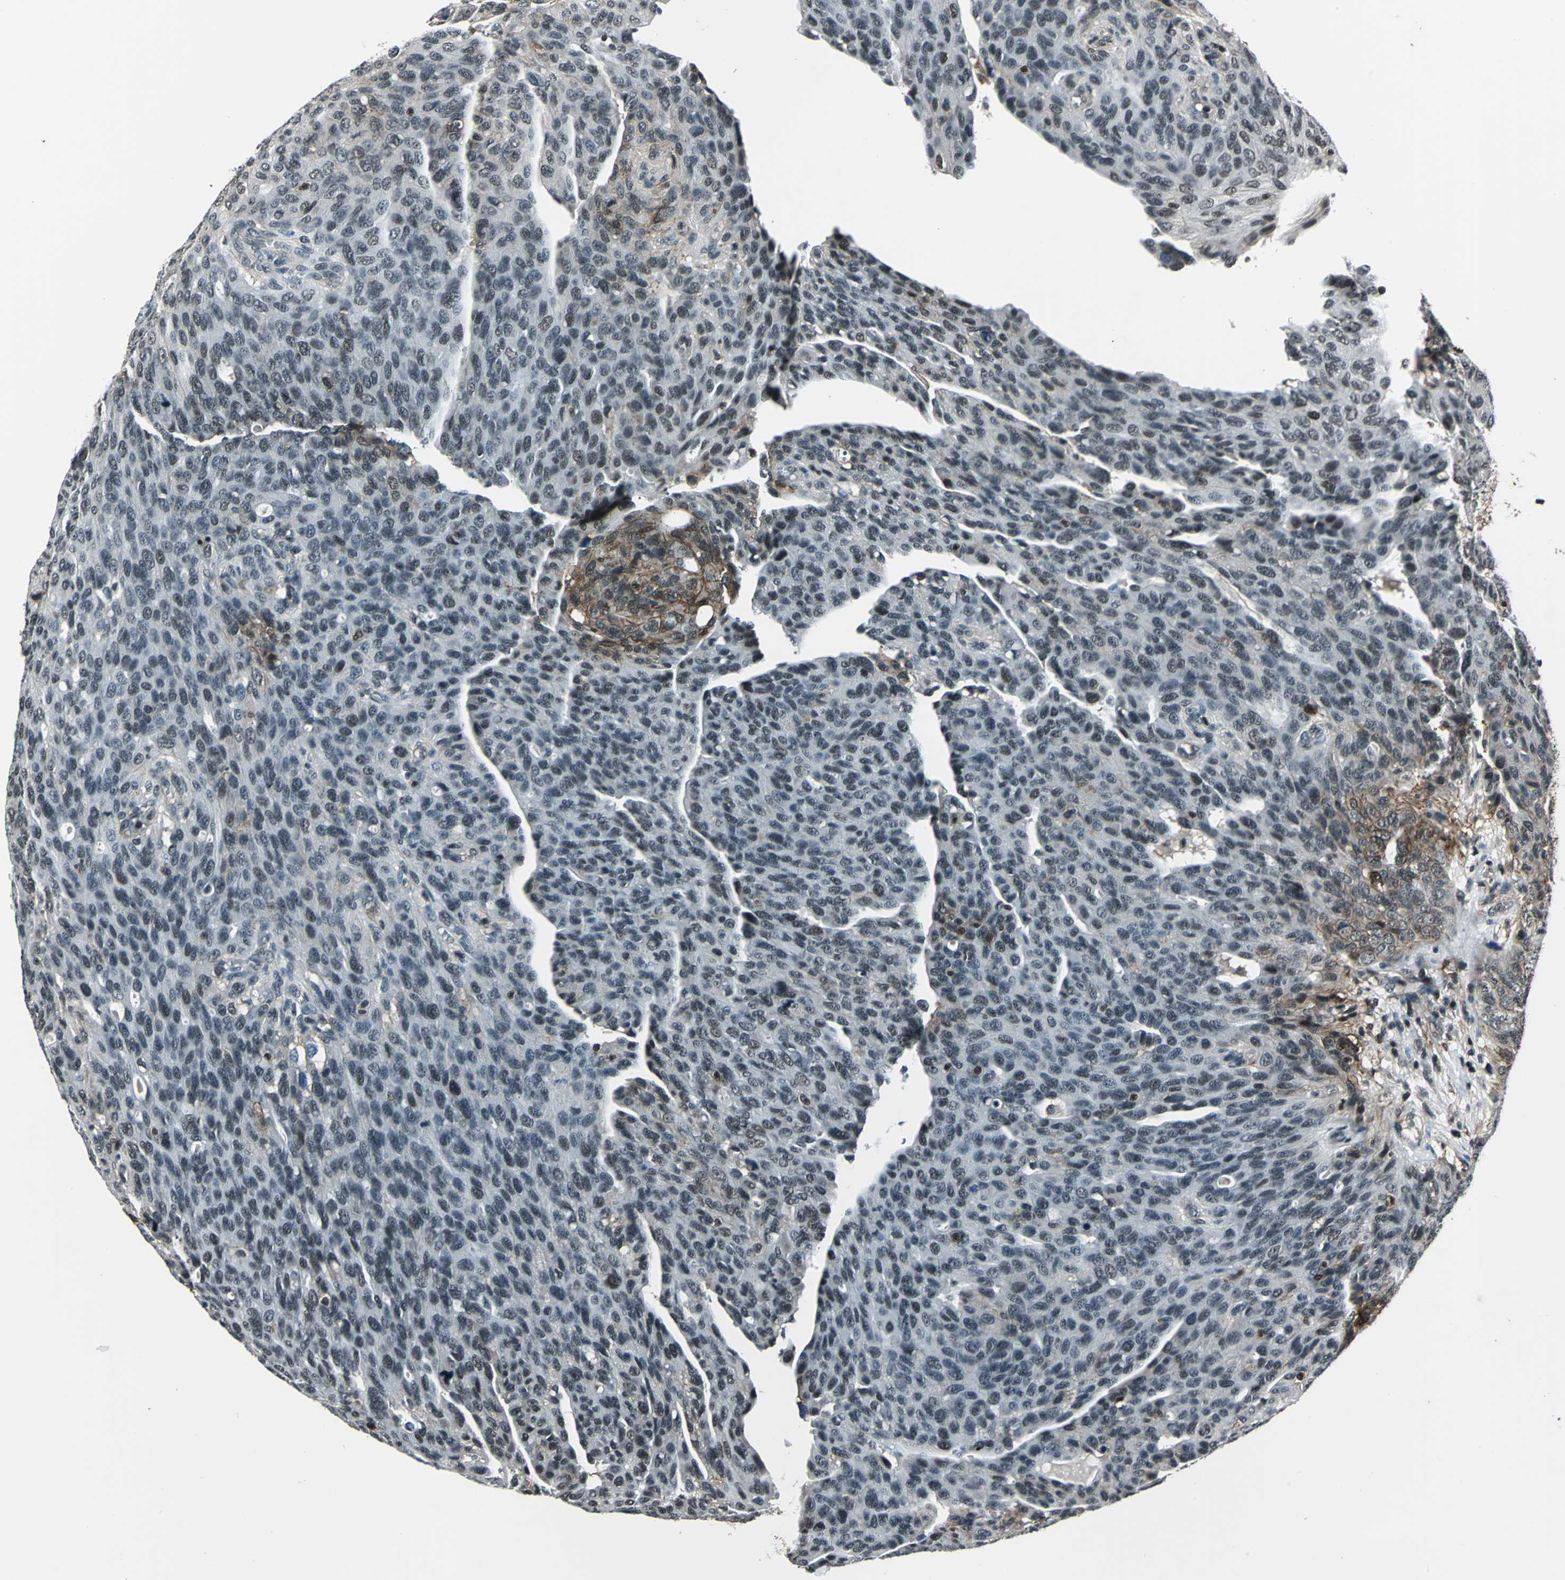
{"staining": {"intensity": "moderate", "quantity": "<25%", "location": "cytoplasmic/membranous,nuclear"}, "tissue": "ovarian cancer", "cell_type": "Tumor cells", "image_type": "cancer", "snomed": [{"axis": "morphology", "description": "Carcinoma, endometroid"}, {"axis": "topography", "description": "Ovary"}], "caption": "Protein expression analysis of human ovarian cancer (endometroid carcinoma) reveals moderate cytoplasmic/membranous and nuclear positivity in about <25% of tumor cells.", "gene": "NR2C2", "patient": {"sex": "female", "age": 60}}